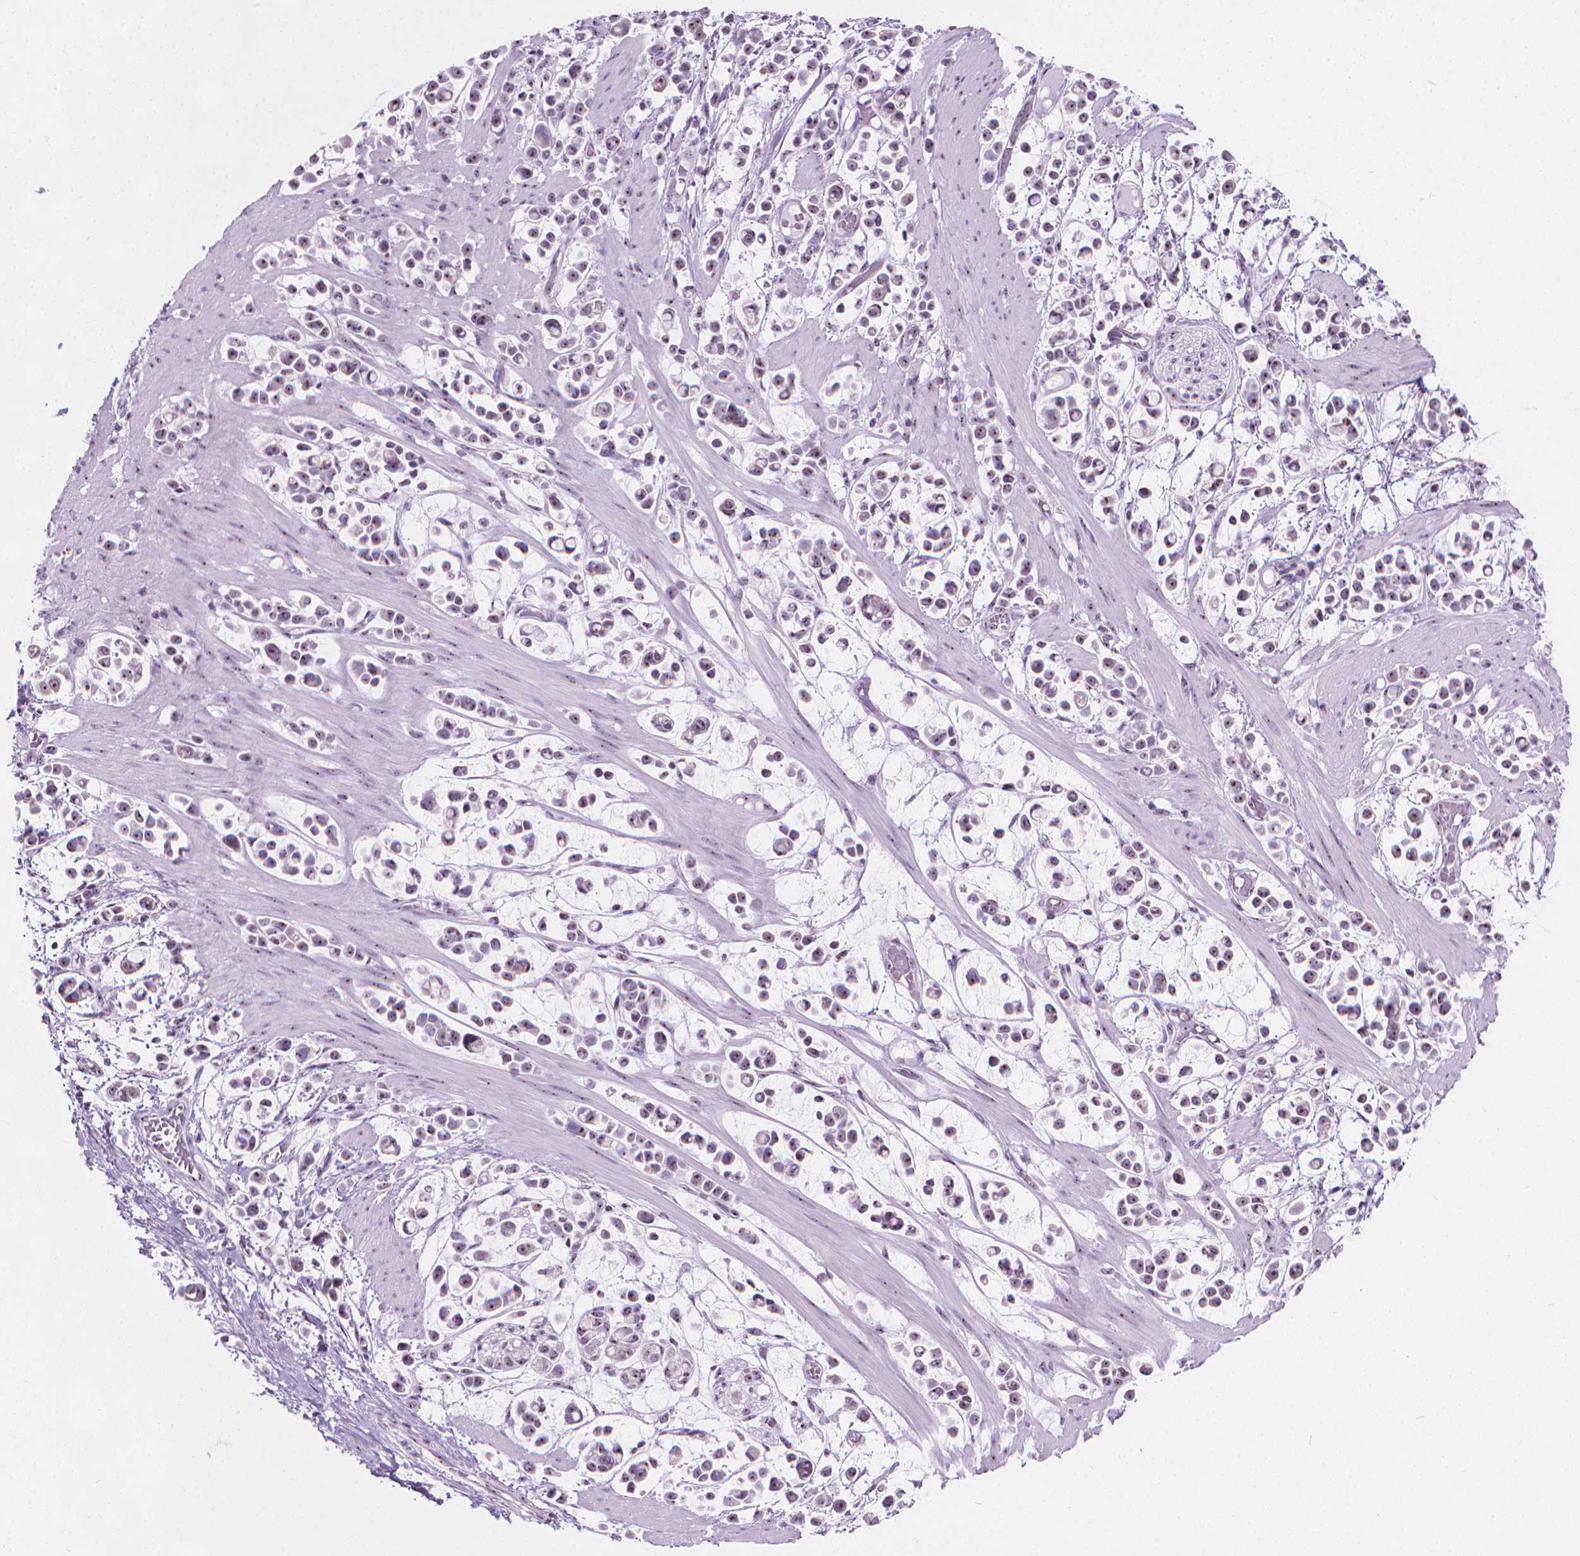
{"staining": {"intensity": "weak", "quantity": ">75%", "location": "nuclear"}, "tissue": "stomach cancer", "cell_type": "Tumor cells", "image_type": "cancer", "snomed": [{"axis": "morphology", "description": "Adenocarcinoma, NOS"}, {"axis": "topography", "description": "Stomach"}], "caption": "Protein staining reveals weak nuclear expression in approximately >75% of tumor cells in stomach cancer (adenocarcinoma).", "gene": "NOL7", "patient": {"sex": "male", "age": 82}}